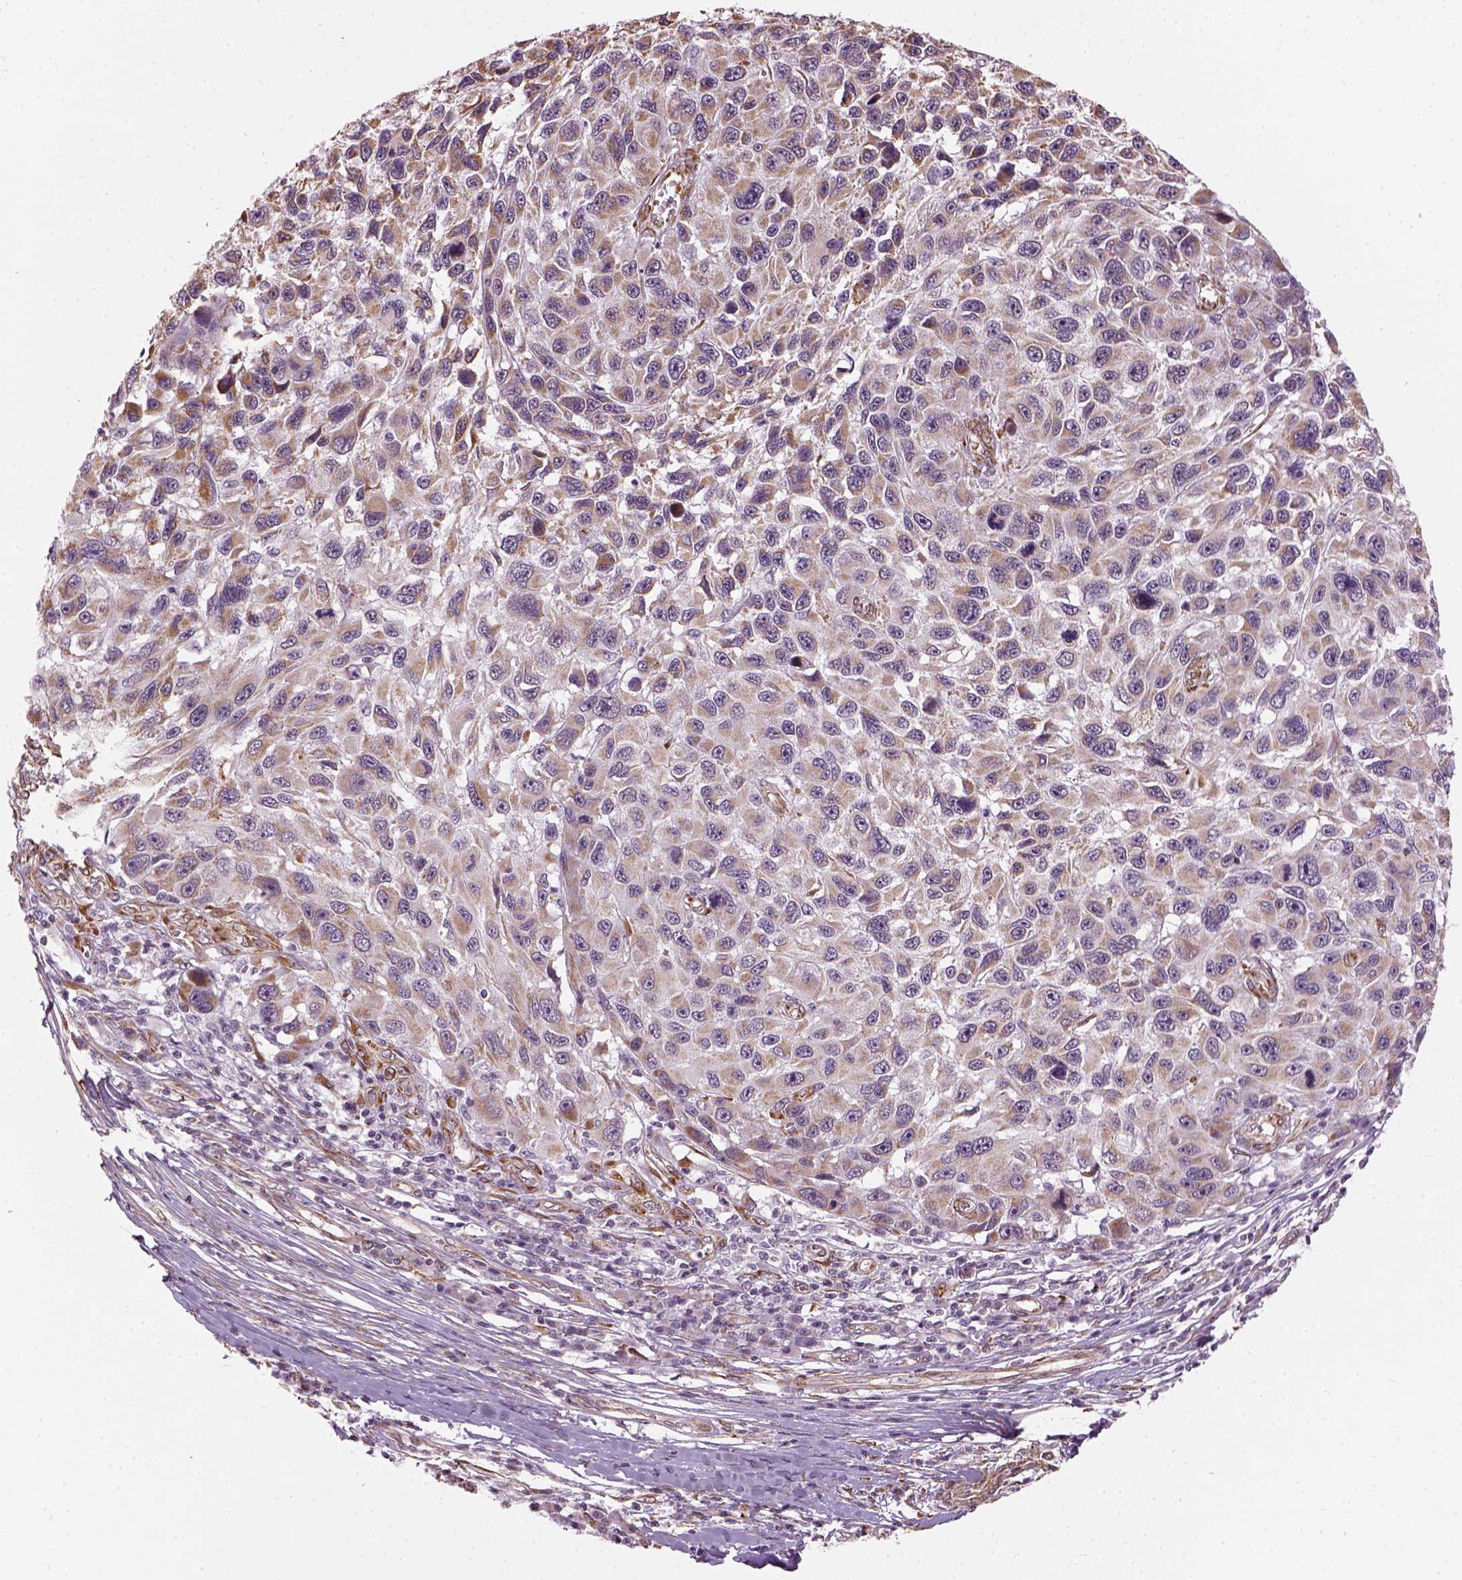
{"staining": {"intensity": "weak", "quantity": ">75%", "location": "cytoplasmic/membranous"}, "tissue": "melanoma", "cell_type": "Tumor cells", "image_type": "cancer", "snomed": [{"axis": "morphology", "description": "Malignant melanoma, NOS"}, {"axis": "topography", "description": "Skin"}], "caption": "The immunohistochemical stain shows weak cytoplasmic/membranous positivity in tumor cells of malignant melanoma tissue. Using DAB (3,3'-diaminobenzidine) (brown) and hematoxylin (blue) stains, captured at high magnification using brightfield microscopy.", "gene": "XK", "patient": {"sex": "male", "age": 53}}